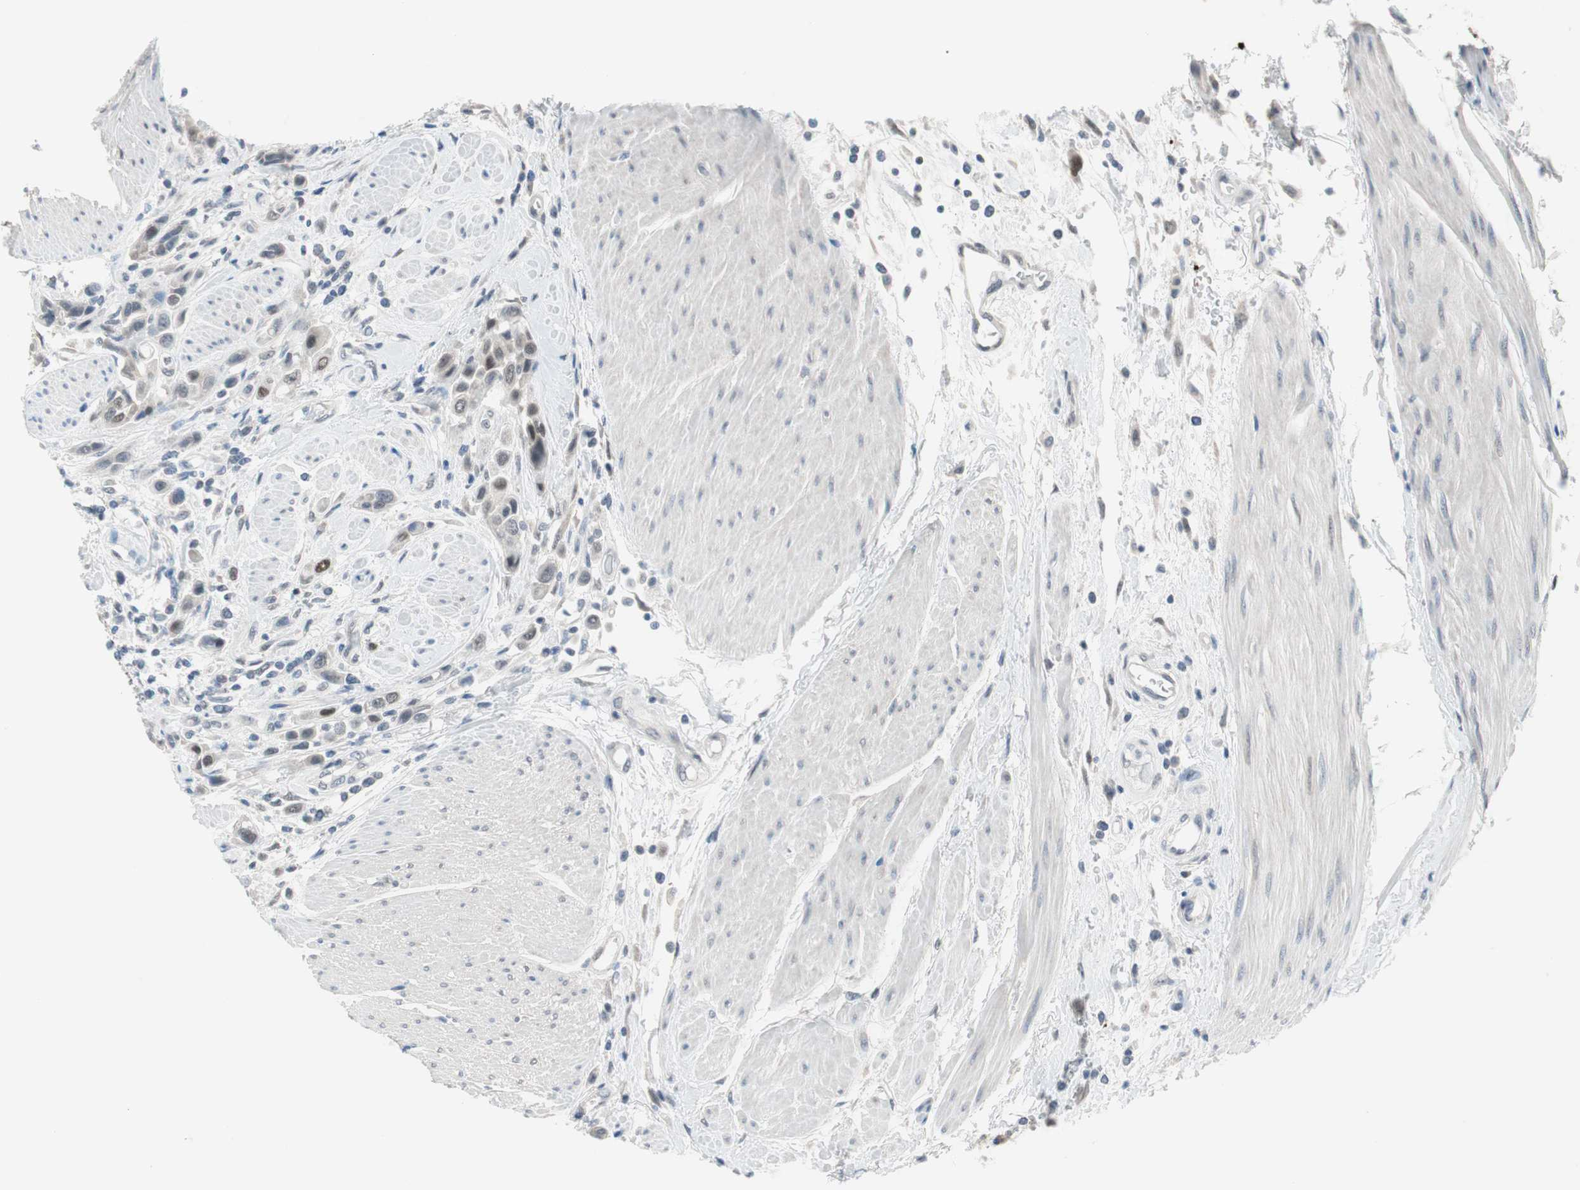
{"staining": {"intensity": "weak", "quantity": "<25%", "location": "nuclear"}, "tissue": "urothelial cancer", "cell_type": "Tumor cells", "image_type": "cancer", "snomed": [{"axis": "morphology", "description": "Urothelial carcinoma, High grade"}, {"axis": "topography", "description": "Urinary bladder"}], "caption": "Immunohistochemistry image of urothelial cancer stained for a protein (brown), which reveals no staining in tumor cells.", "gene": "GRHL1", "patient": {"sex": "male", "age": 50}}